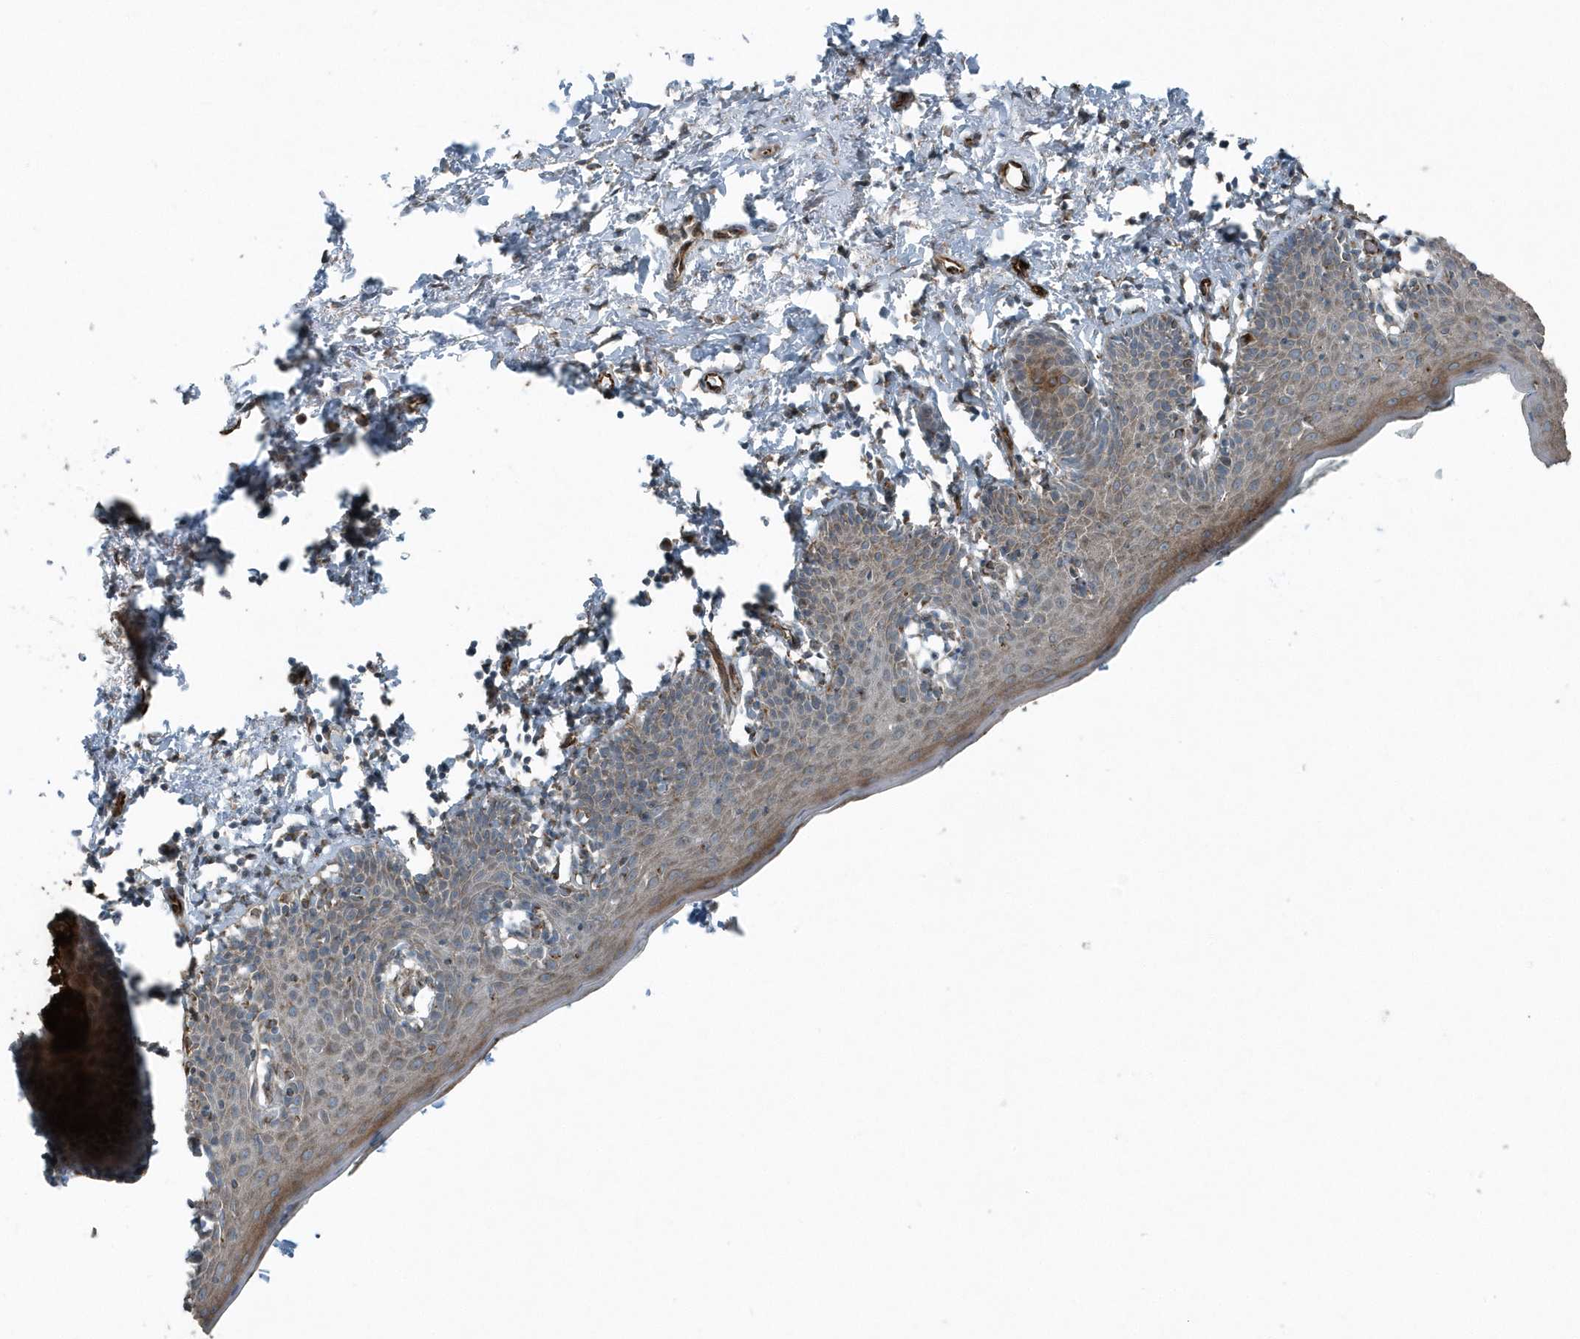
{"staining": {"intensity": "moderate", "quantity": "25%-75%", "location": "cytoplasmic/membranous"}, "tissue": "skin", "cell_type": "Epidermal cells", "image_type": "normal", "snomed": [{"axis": "morphology", "description": "Normal tissue, NOS"}, {"axis": "topography", "description": "Vulva"}], "caption": "Skin stained with DAB (3,3'-diaminobenzidine) immunohistochemistry (IHC) shows medium levels of moderate cytoplasmic/membranous expression in approximately 25%-75% of epidermal cells.", "gene": "GCC2", "patient": {"sex": "female", "age": 66}}